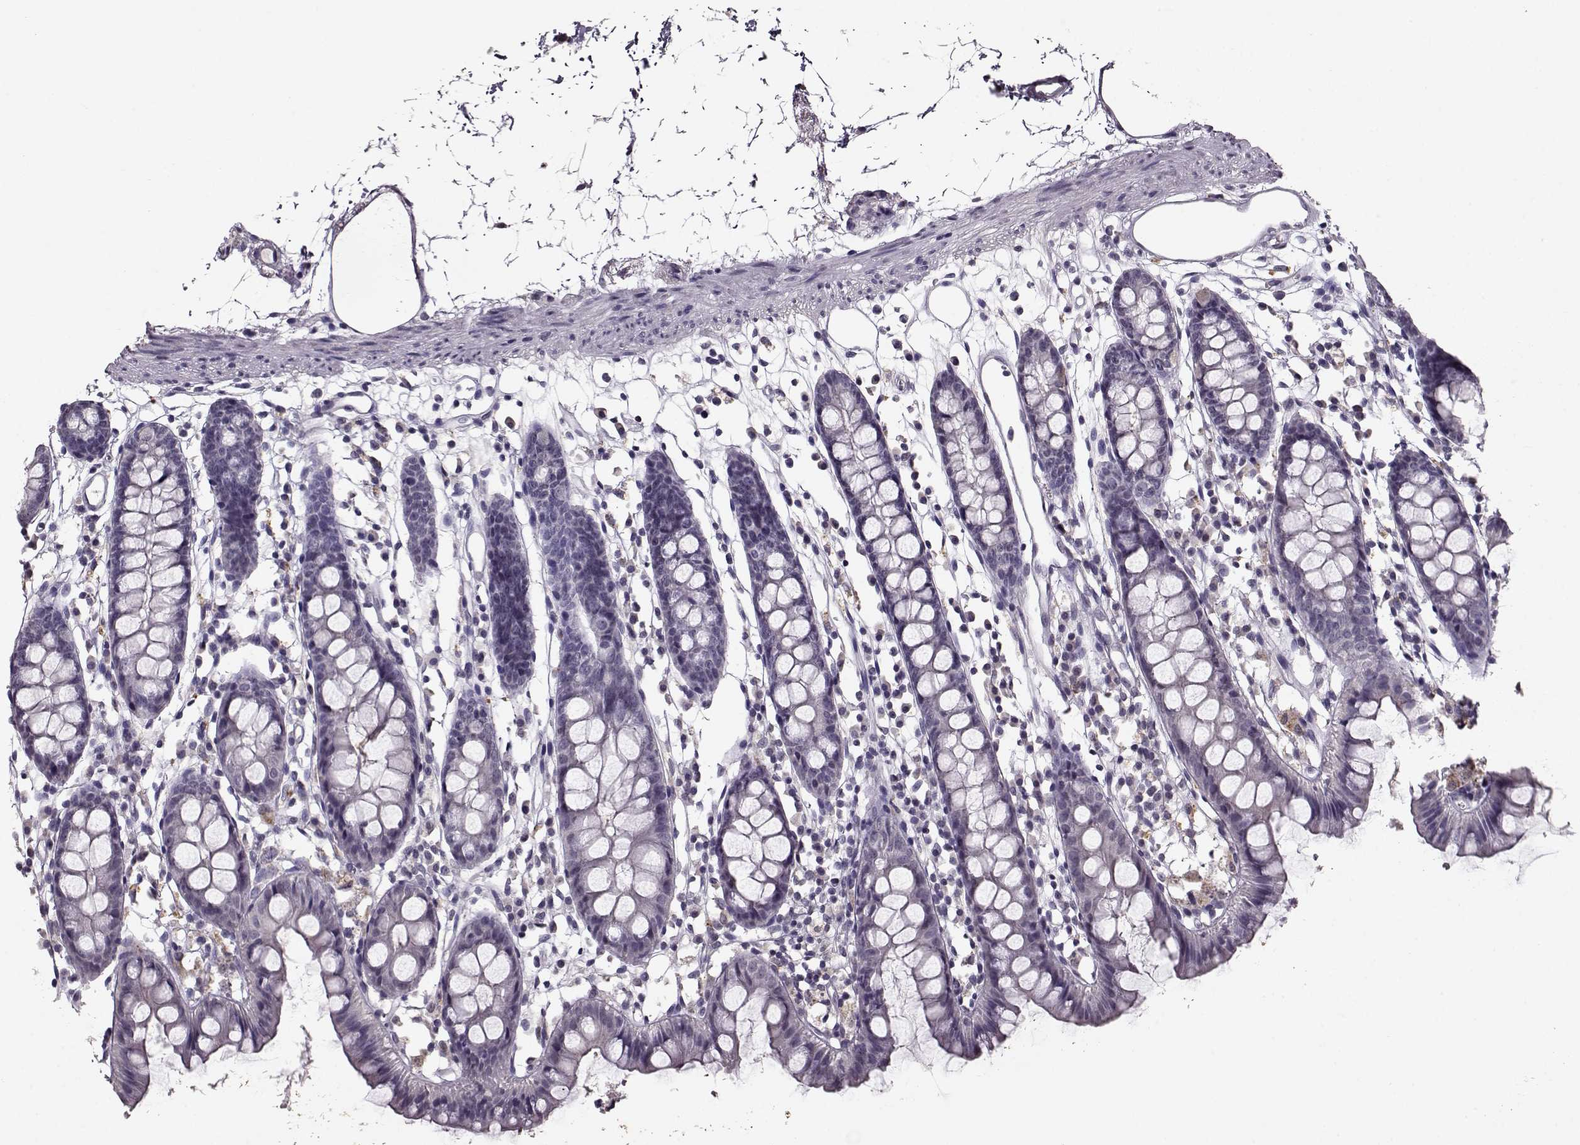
{"staining": {"intensity": "negative", "quantity": "none", "location": "none"}, "tissue": "colon", "cell_type": "Endothelial cells", "image_type": "normal", "snomed": [{"axis": "morphology", "description": "Normal tissue, NOS"}, {"axis": "topography", "description": "Colon"}], "caption": "IHC histopathology image of unremarkable colon: colon stained with DAB exhibits no significant protein positivity in endothelial cells.", "gene": "RP1L1", "patient": {"sex": "male", "age": 47}}